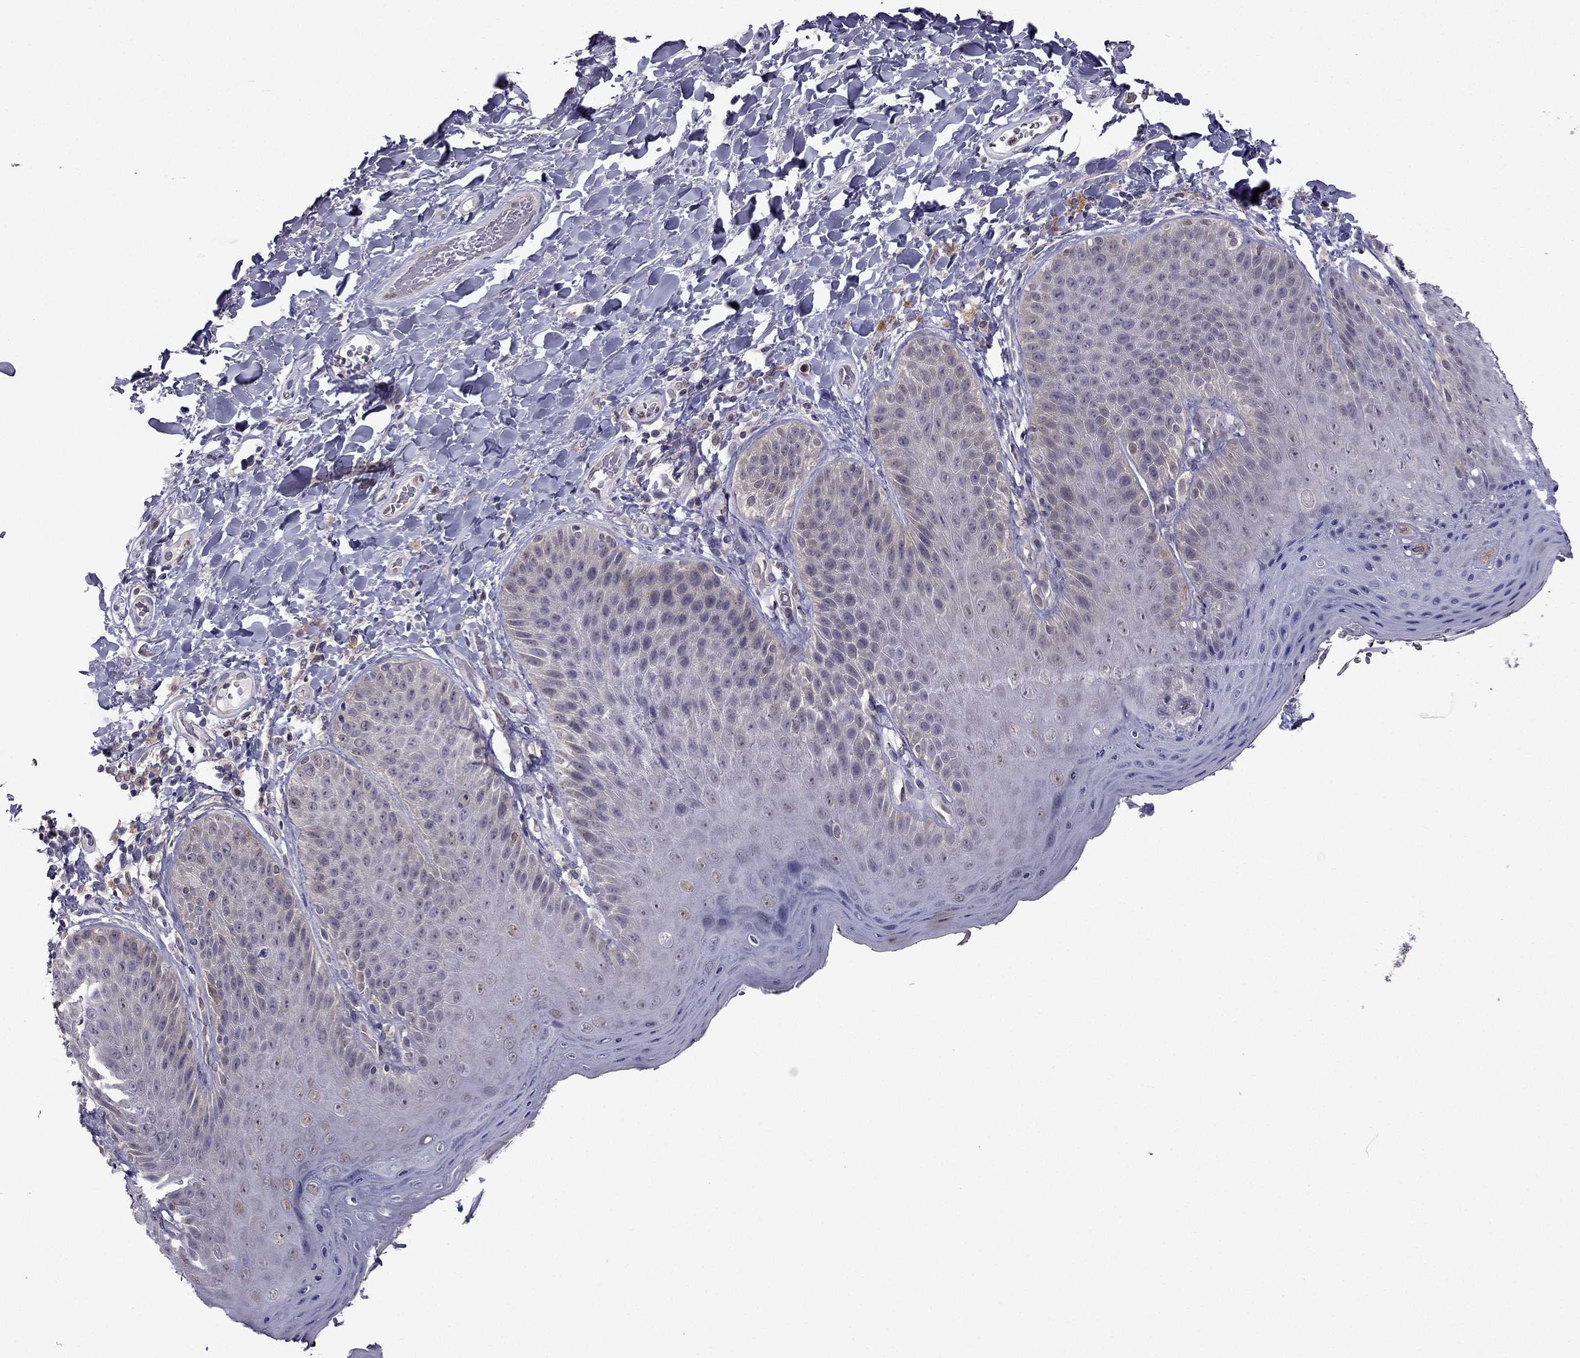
{"staining": {"intensity": "weak", "quantity": "<25%", "location": "cytoplasmic/membranous"}, "tissue": "skin", "cell_type": "Epidermal cells", "image_type": "normal", "snomed": [{"axis": "morphology", "description": "Normal tissue, NOS"}, {"axis": "topography", "description": "Anal"}], "caption": "The immunohistochemistry (IHC) histopathology image has no significant positivity in epidermal cells of skin.", "gene": "CDK5", "patient": {"sex": "male", "age": 53}}